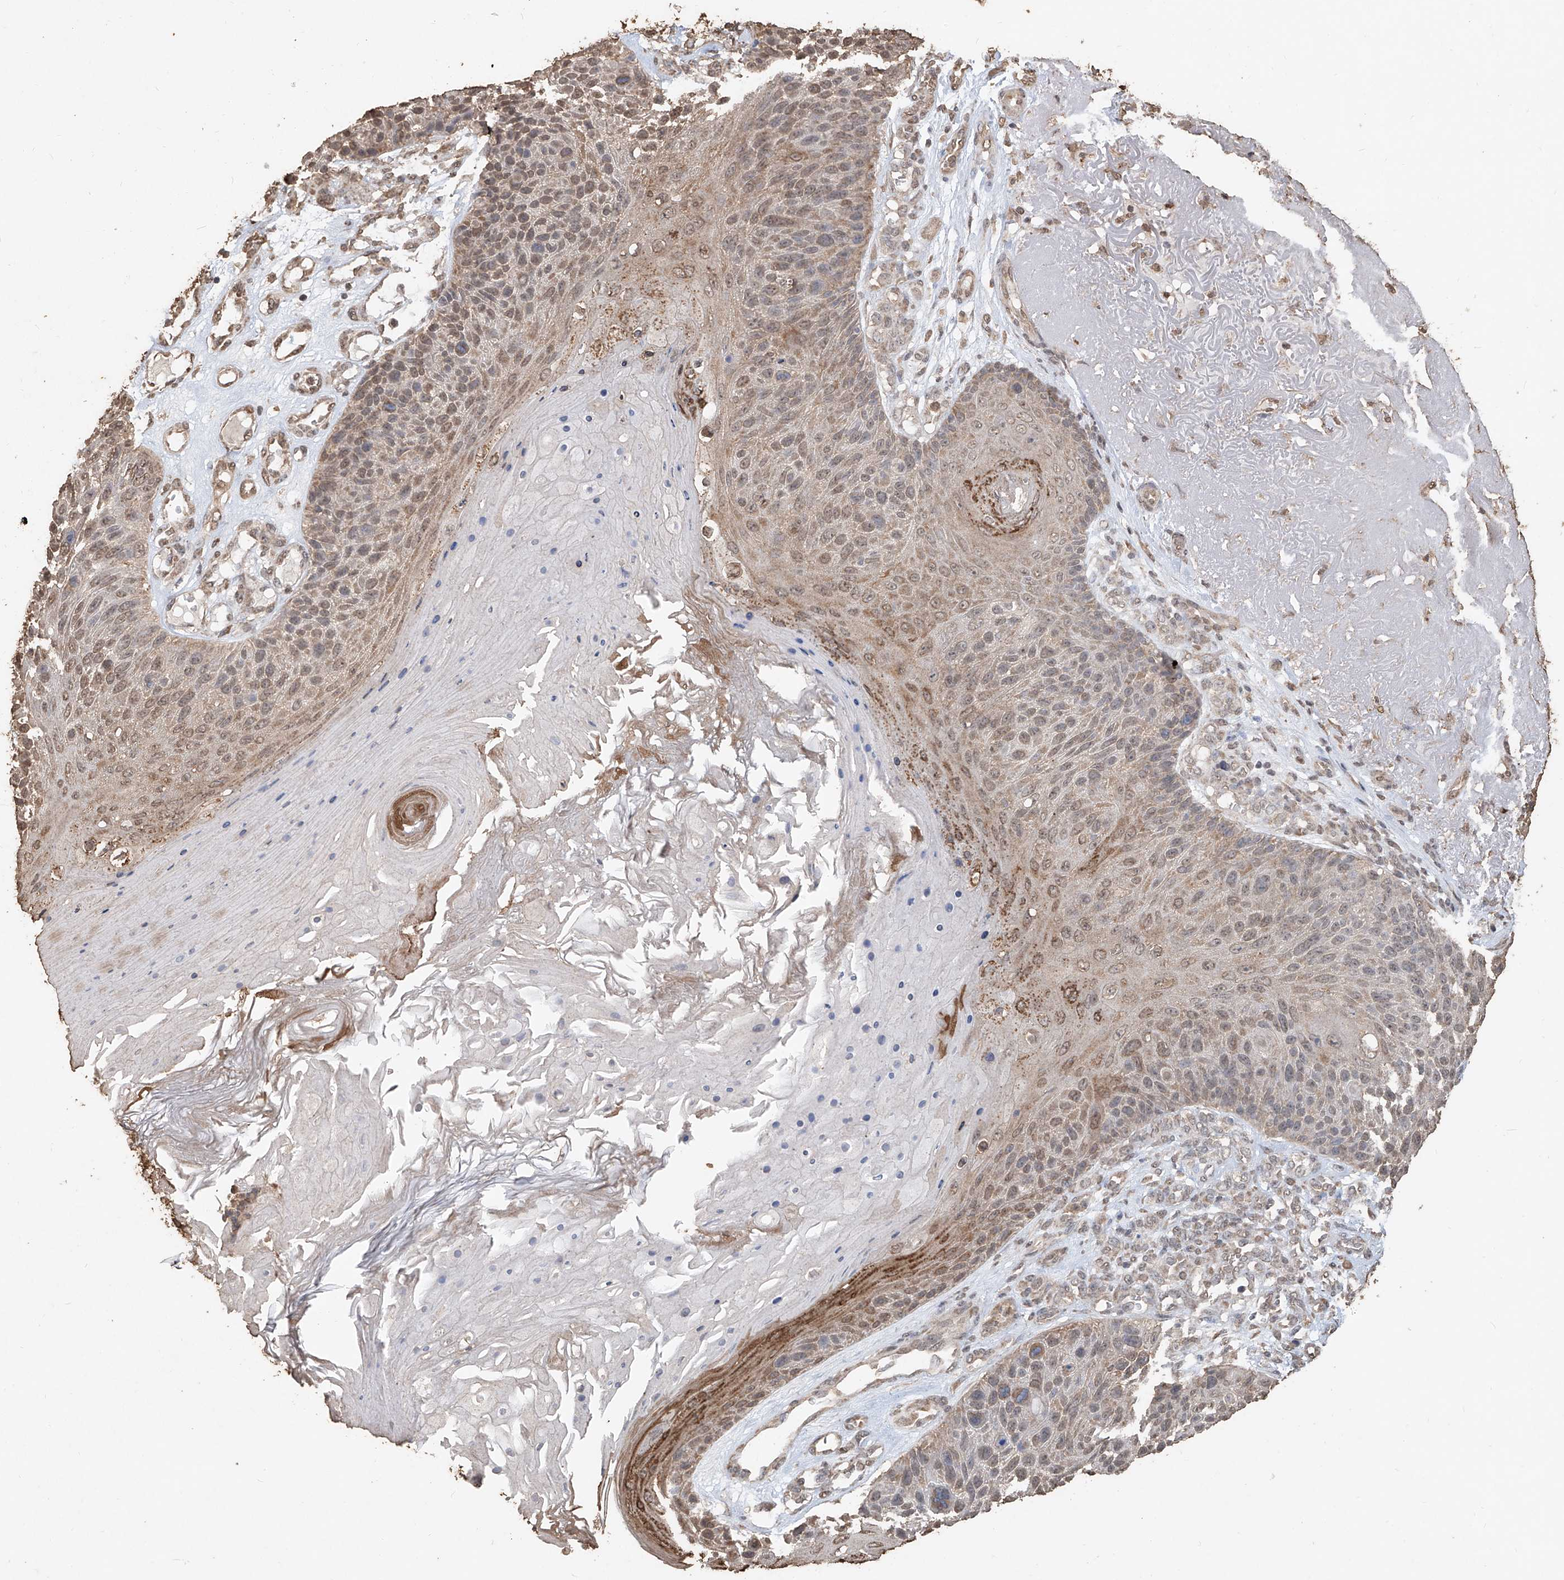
{"staining": {"intensity": "moderate", "quantity": "25%-75%", "location": "cytoplasmic/membranous,nuclear"}, "tissue": "skin cancer", "cell_type": "Tumor cells", "image_type": "cancer", "snomed": [{"axis": "morphology", "description": "Squamous cell carcinoma, NOS"}, {"axis": "topography", "description": "Skin"}], "caption": "Immunohistochemical staining of human skin cancer exhibits medium levels of moderate cytoplasmic/membranous and nuclear positivity in about 25%-75% of tumor cells.", "gene": "ELOVL1", "patient": {"sex": "female", "age": 88}}